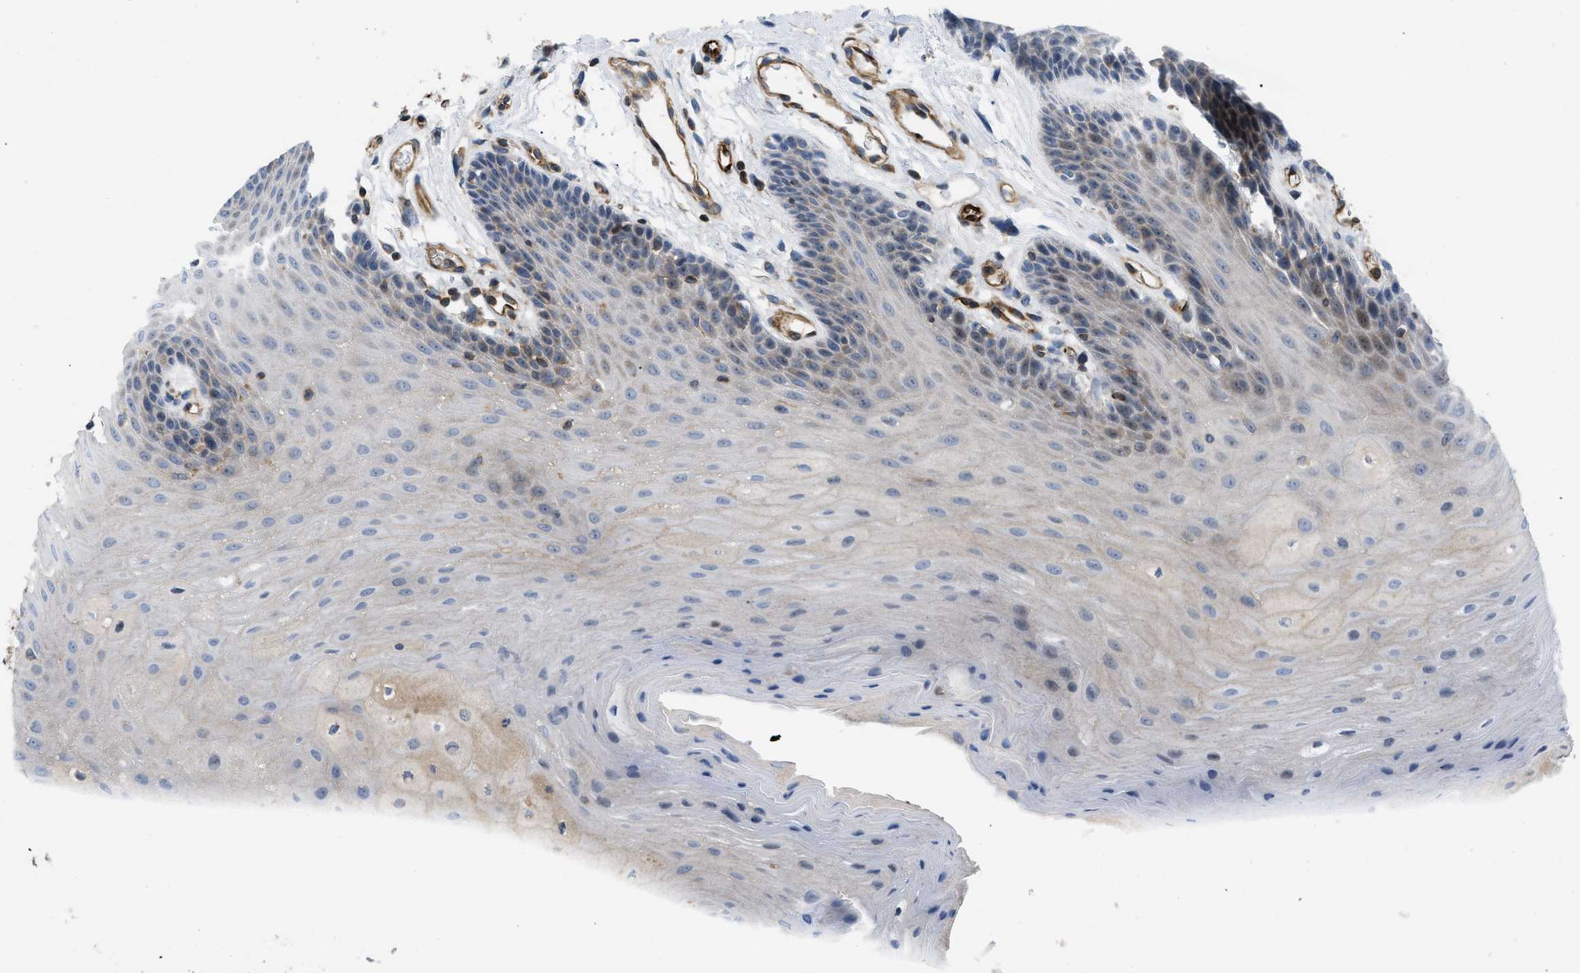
{"staining": {"intensity": "weak", "quantity": "25%-75%", "location": "cytoplasmic/membranous"}, "tissue": "oral mucosa", "cell_type": "Squamous epithelial cells", "image_type": "normal", "snomed": [{"axis": "morphology", "description": "Normal tissue, NOS"}, {"axis": "morphology", "description": "Squamous cell carcinoma, NOS"}, {"axis": "topography", "description": "Oral tissue"}, {"axis": "topography", "description": "Head-Neck"}], "caption": "A histopathology image of oral mucosa stained for a protein reveals weak cytoplasmic/membranous brown staining in squamous epithelial cells. (DAB (3,3'-diaminobenzidine) = brown stain, brightfield microscopy at high magnification).", "gene": "ATP2A3", "patient": {"sex": "male", "age": 71}}